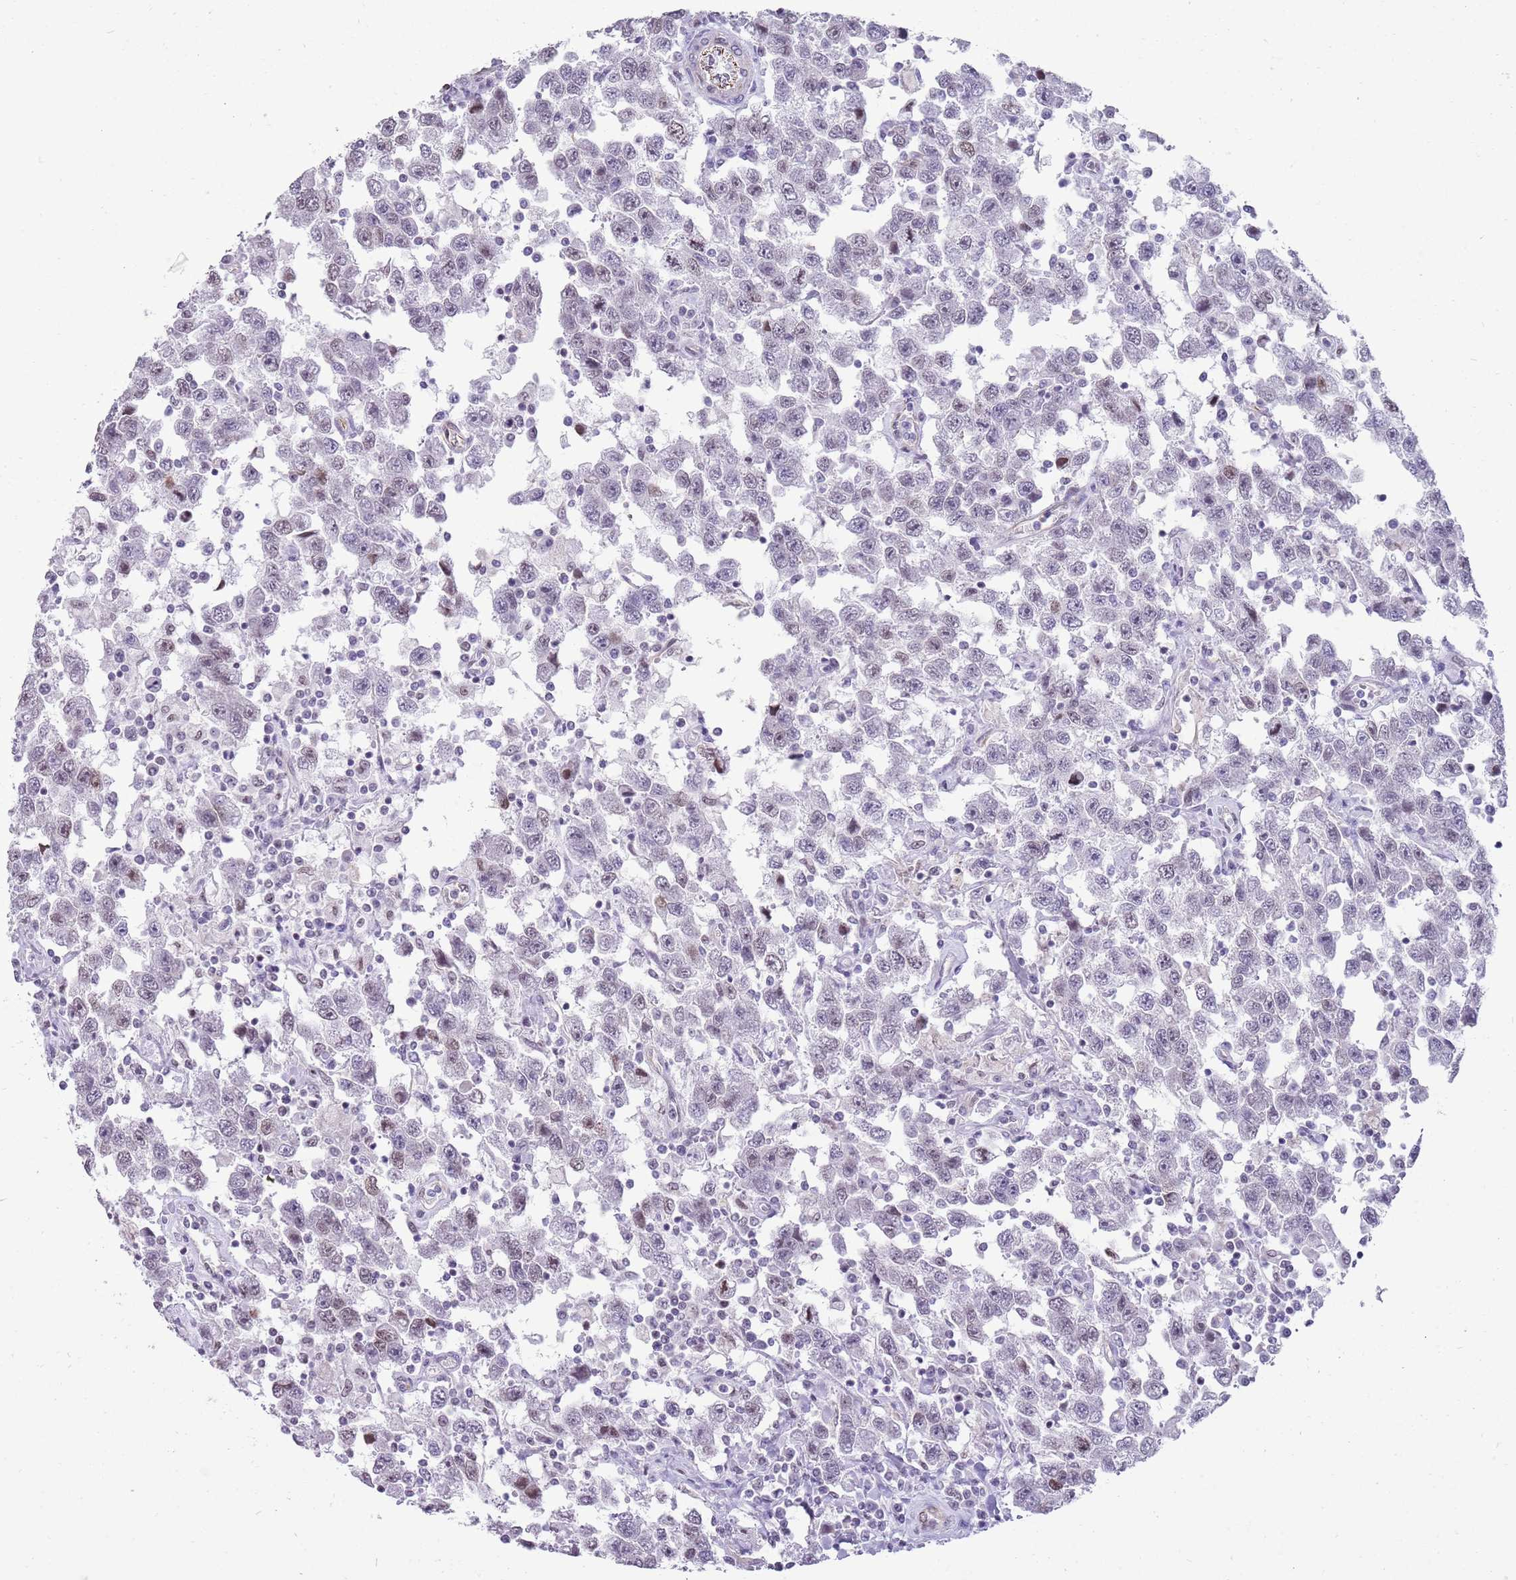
{"staining": {"intensity": "weak", "quantity": "<25%", "location": "nuclear"}, "tissue": "testis cancer", "cell_type": "Tumor cells", "image_type": "cancer", "snomed": [{"axis": "morphology", "description": "Seminoma, NOS"}, {"axis": "topography", "description": "Testis"}], "caption": "IHC photomicrograph of neoplastic tissue: human testis seminoma stained with DAB (3,3'-diaminobenzidine) displays no significant protein positivity in tumor cells.", "gene": "NBPF3", "patient": {"sex": "male", "age": 41}}